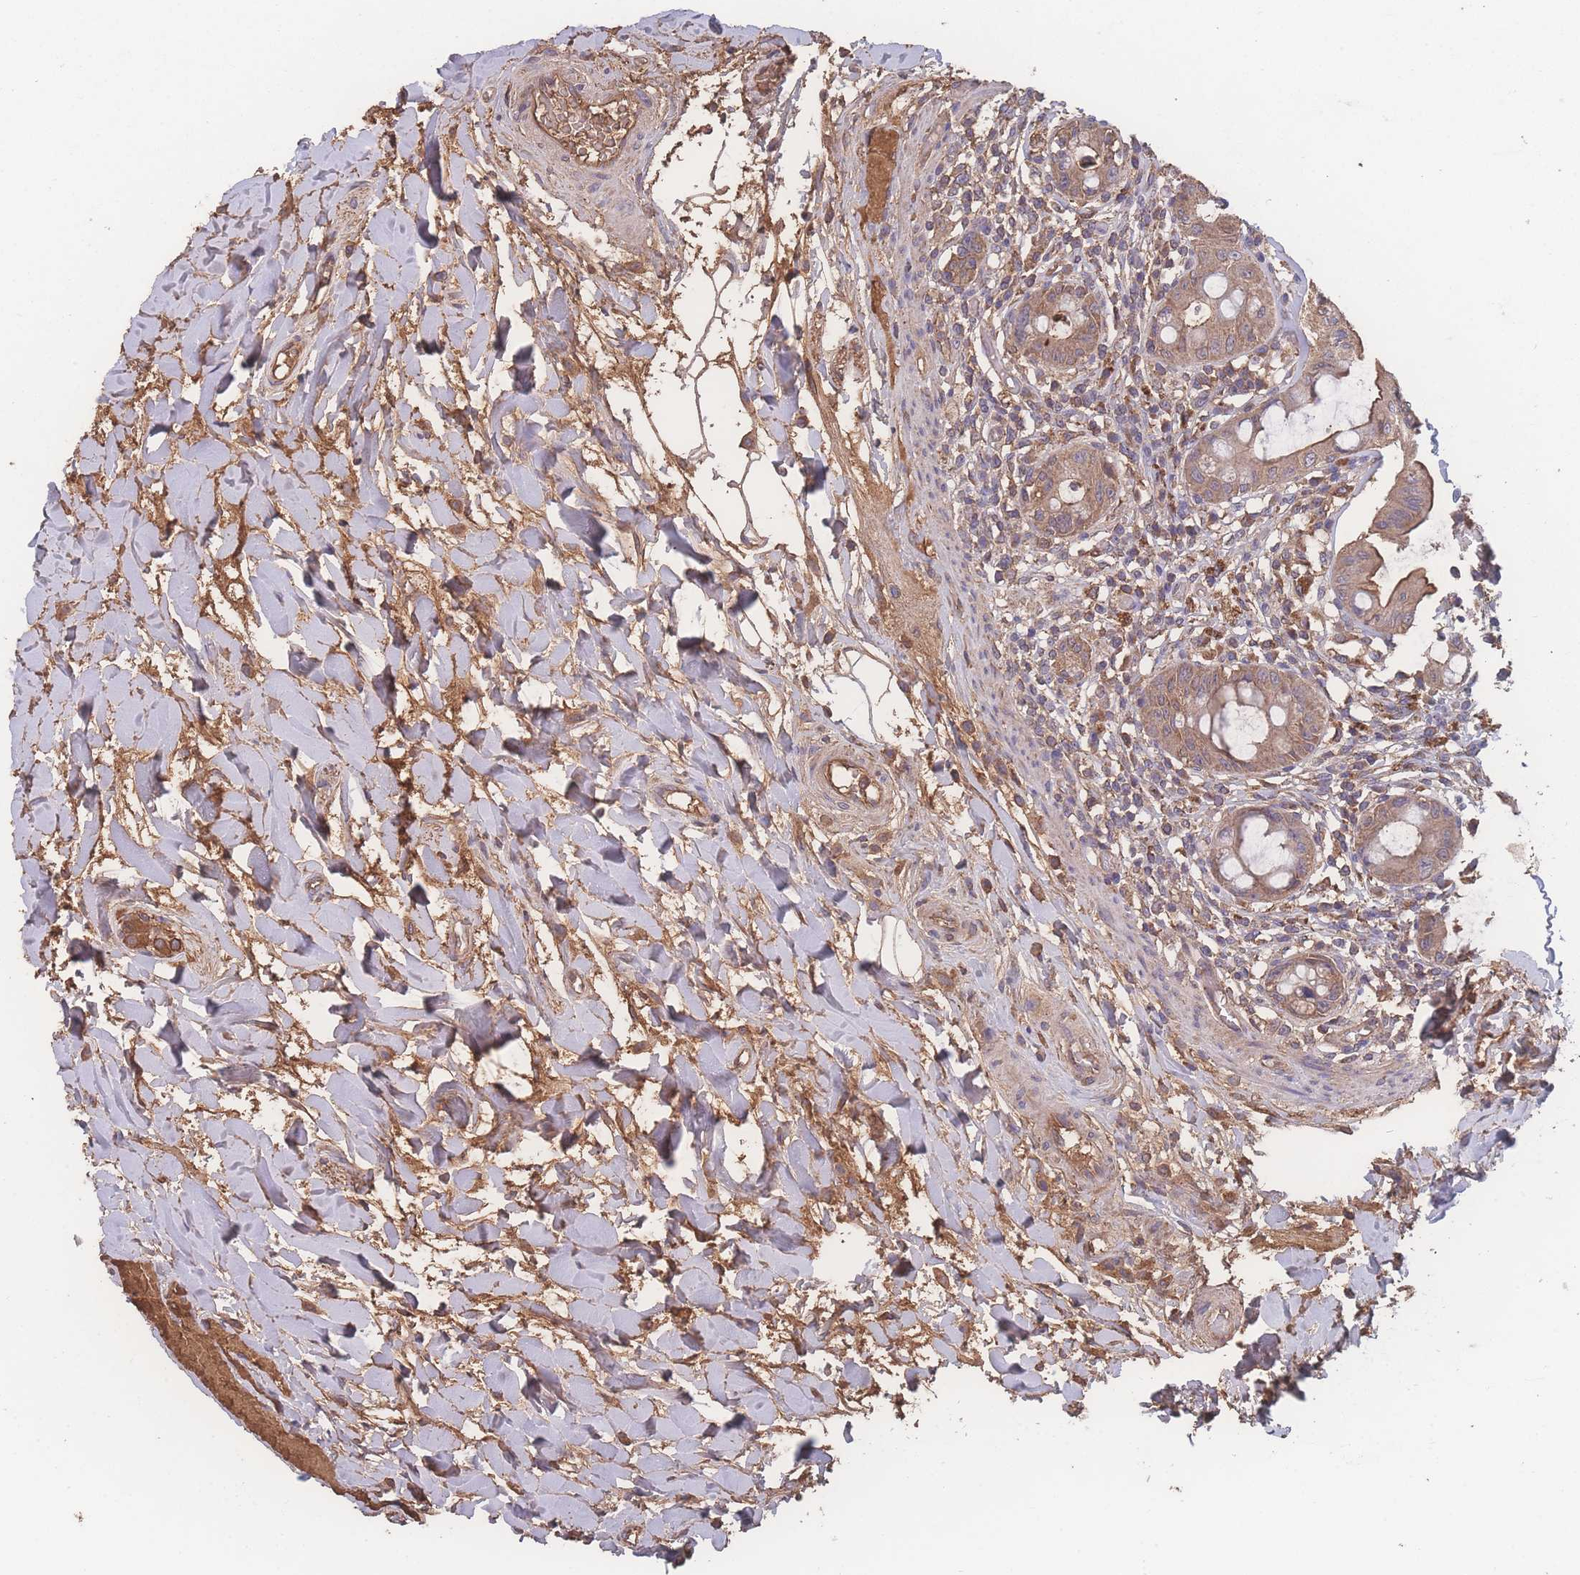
{"staining": {"intensity": "moderate", "quantity": ">75%", "location": "cytoplasmic/membranous"}, "tissue": "rectum", "cell_type": "Glandular cells", "image_type": "normal", "snomed": [{"axis": "morphology", "description": "Normal tissue, NOS"}, {"axis": "topography", "description": "Rectum"}], "caption": "High-magnification brightfield microscopy of benign rectum stained with DAB (brown) and counterstained with hematoxylin (blue). glandular cells exhibit moderate cytoplasmic/membranous expression is appreciated in about>75% of cells. (brown staining indicates protein expression, while blue staining denotes nuclei).", "gene": "ATXN10", "patient": {"sex": "female", "age": 57}}